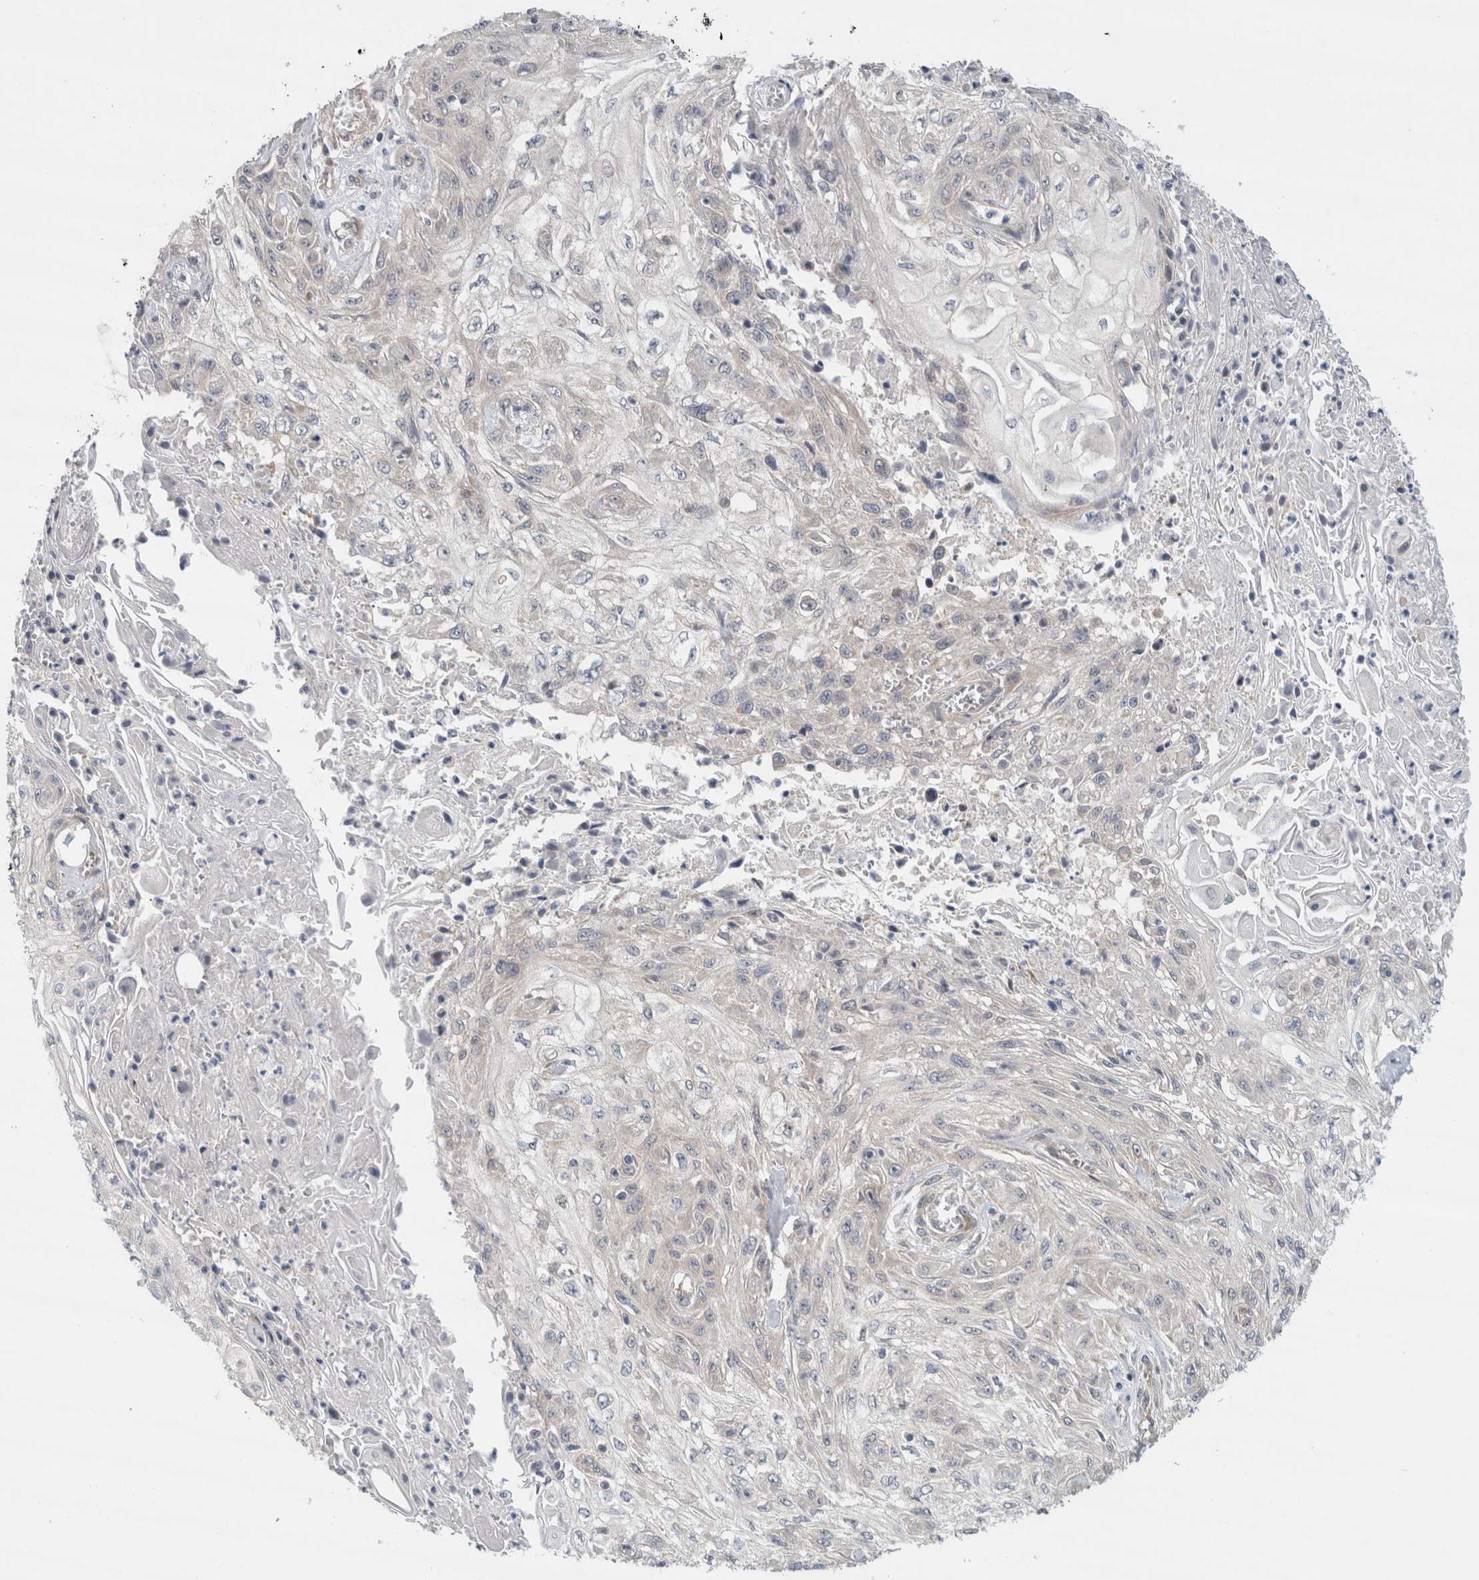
{"staining": {"intensity": "negative", "quantity": "none", "location": "none"}, "tissue": "skin cancer", "cell_type": "Tumor cells", "image_type": "cancer", "snomed": [{"axis": "morphology", "description": "Squamous cell carcinoma, NOS"}, {"axis": "morphology", "description": "Squamous cell carcinoma, metastatic, NOS"}, {"axis": "topography", "description": "Skin"}, {"axis": "topography", "description": "Lymph node"}], "caption": "High power microscopy image of an immunohistochemistry histopathology image of skin cancer, revealing no significant staining in tumor cells.", "gene": "EIF4G3", "patient": {"sex": "male", "age": 75}}